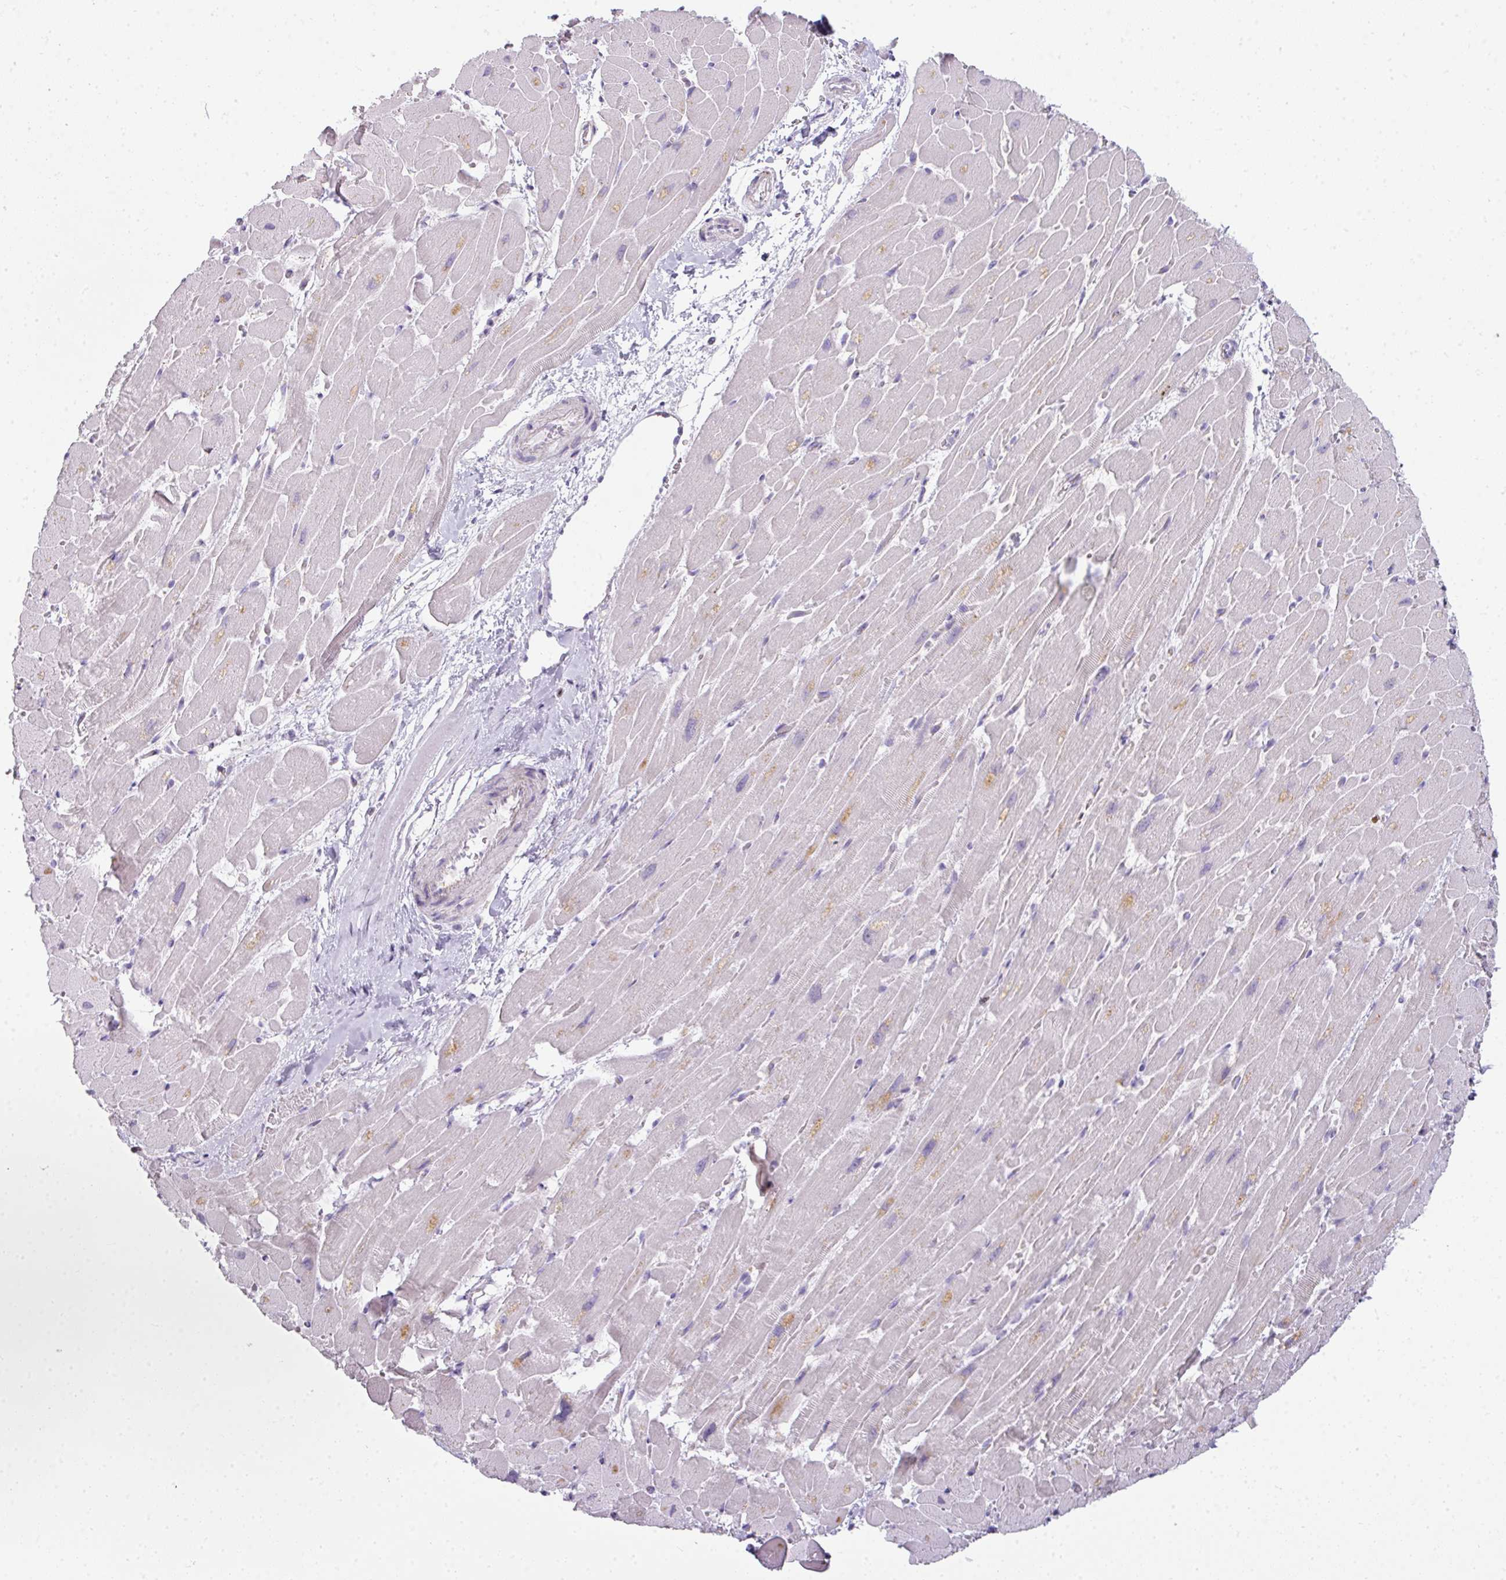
{"staining": {"intensity": "moderate", "quantity": "25%-75%", "location": "cytoplasmic/membranous"}, "tissue": "heart muscle", "cell_type": "Cardiomyocytes", "image_type": "normal", "snomed": [{"axis": "morphology", "description": "Normal tissue, NOS"}, {"axis": "topography", "description": "Heart"}], "caption": "Immunohistochemistry (IHC) photomicrograph of normal heart muscle stained for a protein (brown), which displays medium levels of moderate cytoplasmic/membranous staining in about 25%-75% of cardiomyocytes.", "gene": "STAT5A", "patient": {"sex": "male", "age": 37}}